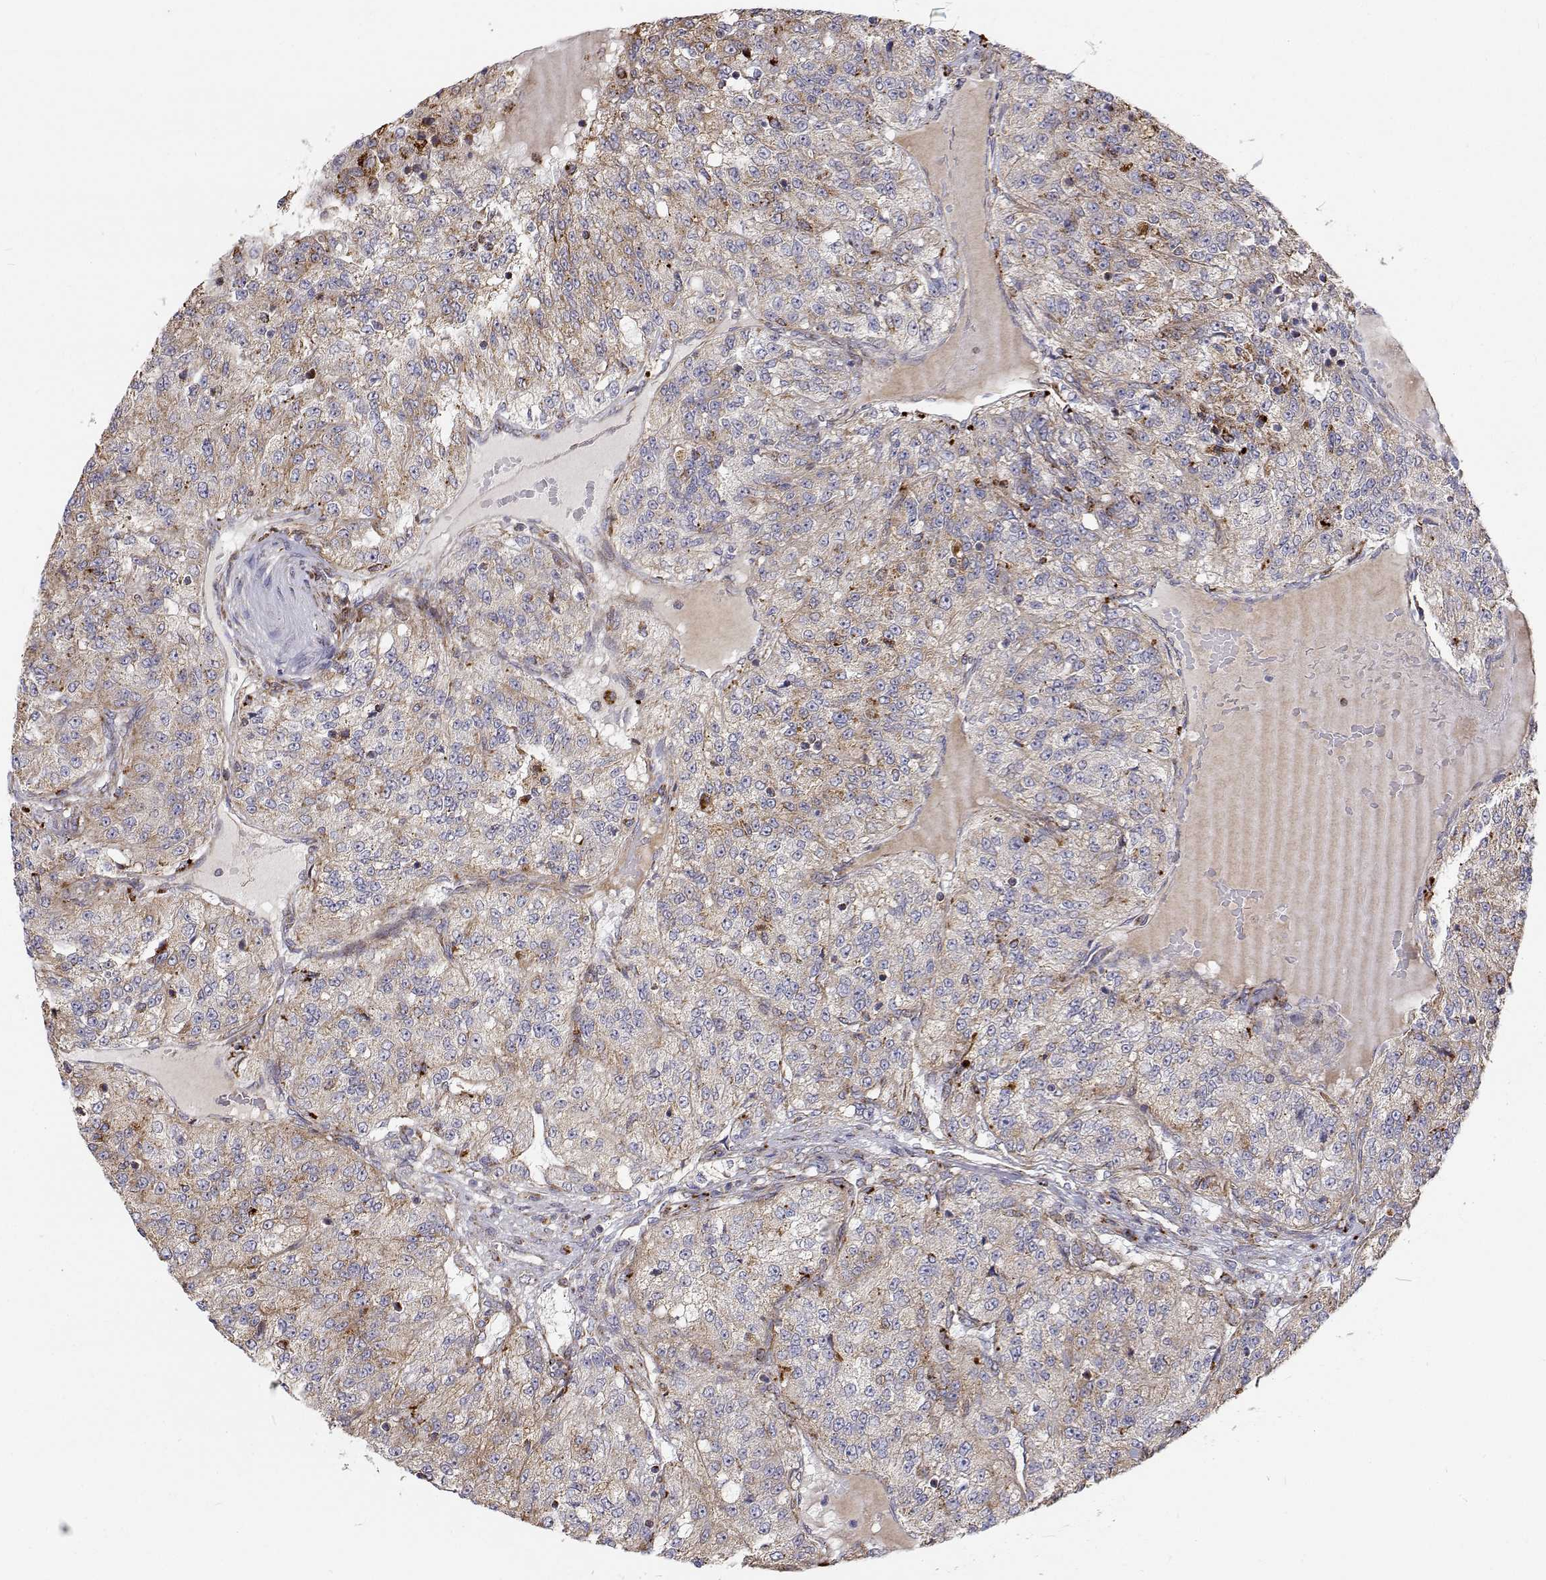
{"staining": {"intensity": "weak", "quantity": "<25%", "location": "cytoplasmic/membranous"}, "tissue": "renal cancer", "cell_type": "Tumor cells", "image_type": "cancer", "snomed": [{"axis": "morphology", "description": "Adenocarcinoma, NOS"}, {"axis": "topography", "description": "Kidney"}], "caption": "A histopathology image of renal cancer (adenocarcinoma) stained for a protein displays no brown staining in tumor cells.", "gene": "SPICE1", "patient": {"sex": "female", "age": 63}}